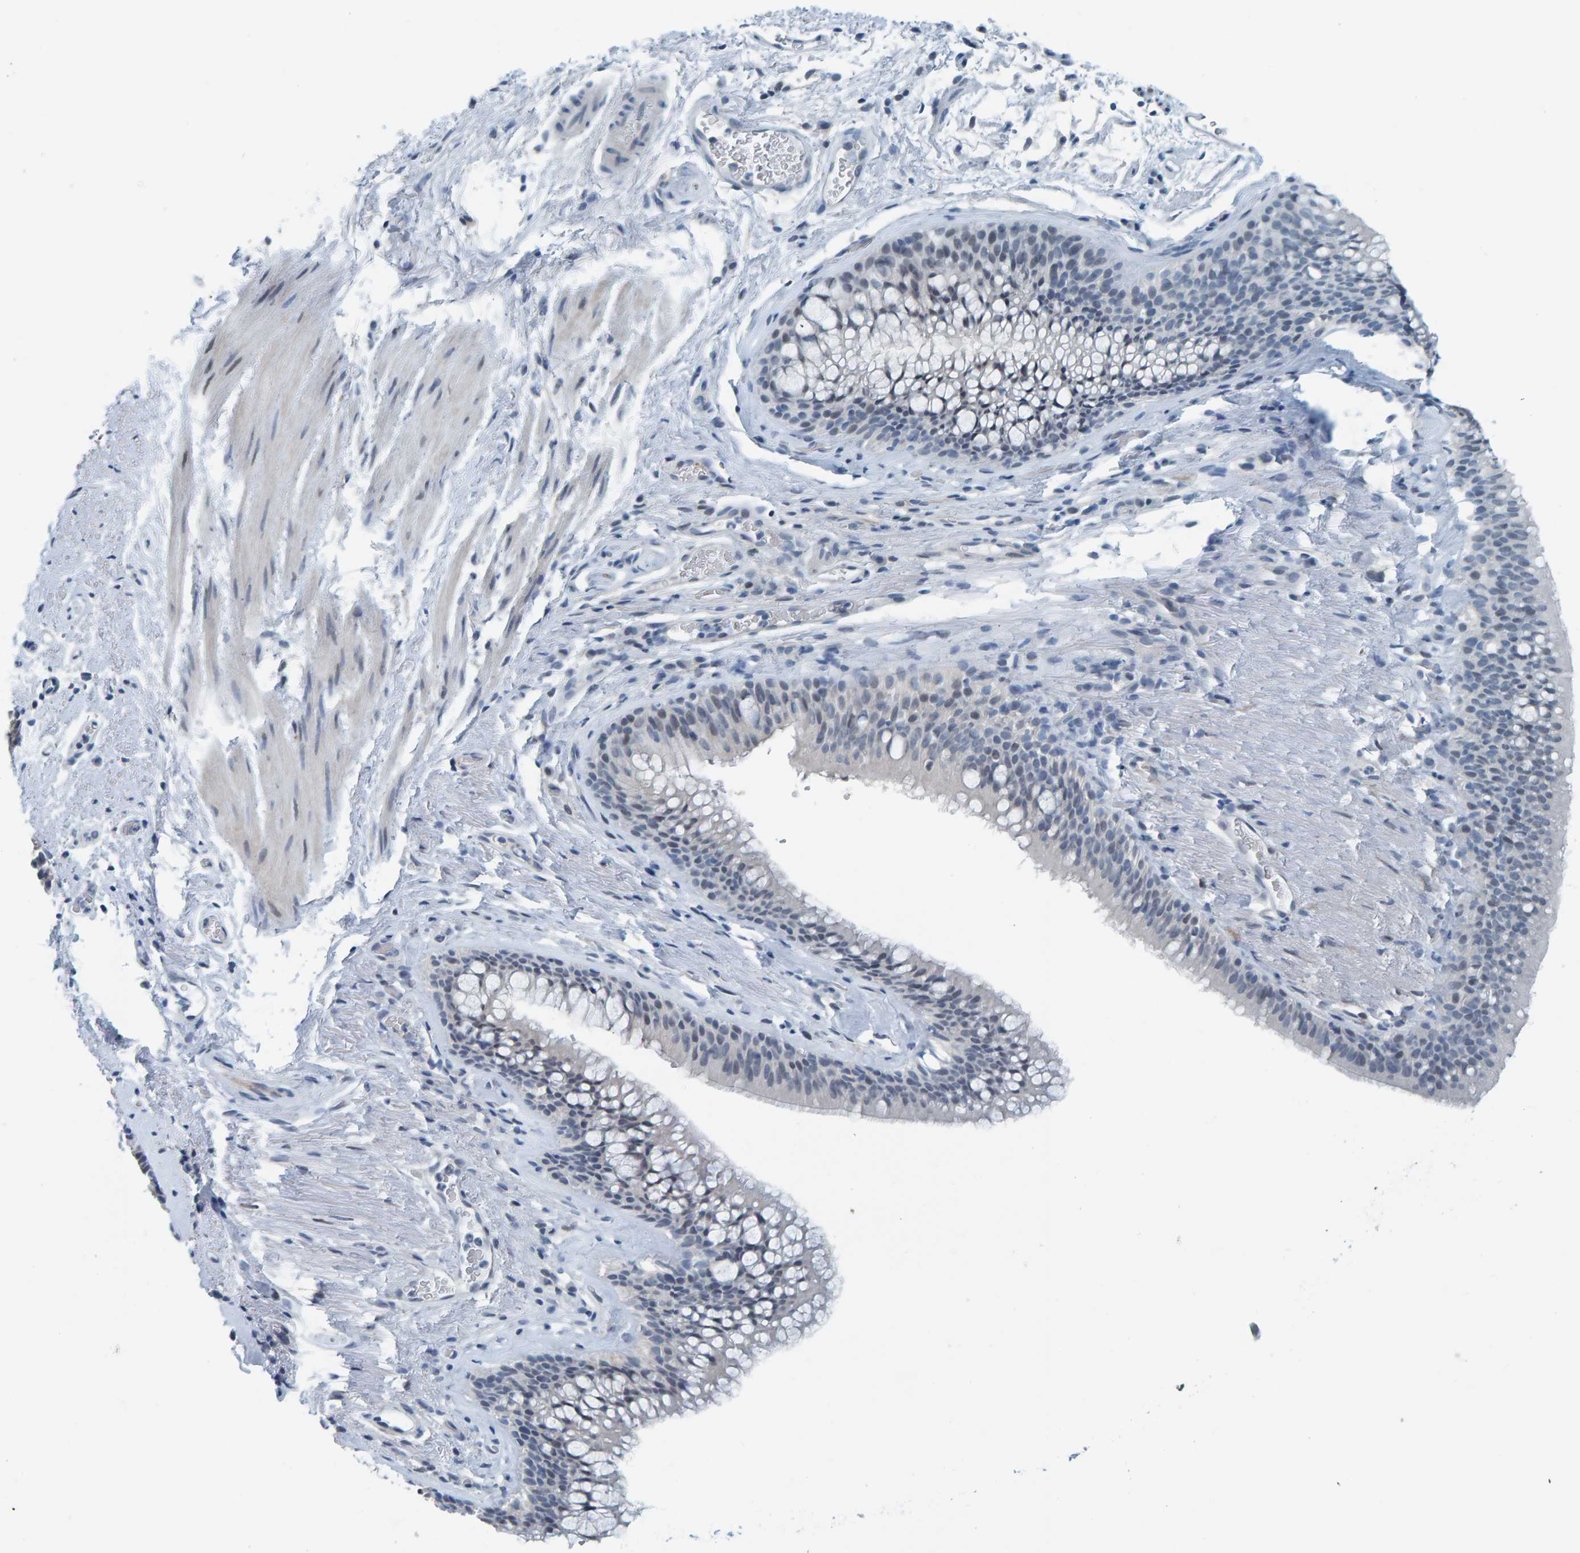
{"staining": {"intensity": "negative", "quantity": "none", "location": "none"}, "tissue": "bronchus", "cell_type": "Respiratory epithelial cells", "image_type": "normal", "snomed": [{"axis": "morphology", "description": "Normal tissue, NOS"}, {"axis": "topography", "description": "Cartilage tissue"}, {"axis": "topography", "description": "Bronchus"}], "caption": "This is a image of immunohistochemistry staining of benign bronchus, which shows no staining in respiratory epithelial cells.", "gene": "CNP", "patient": {"sex": "female", "age": 53}}